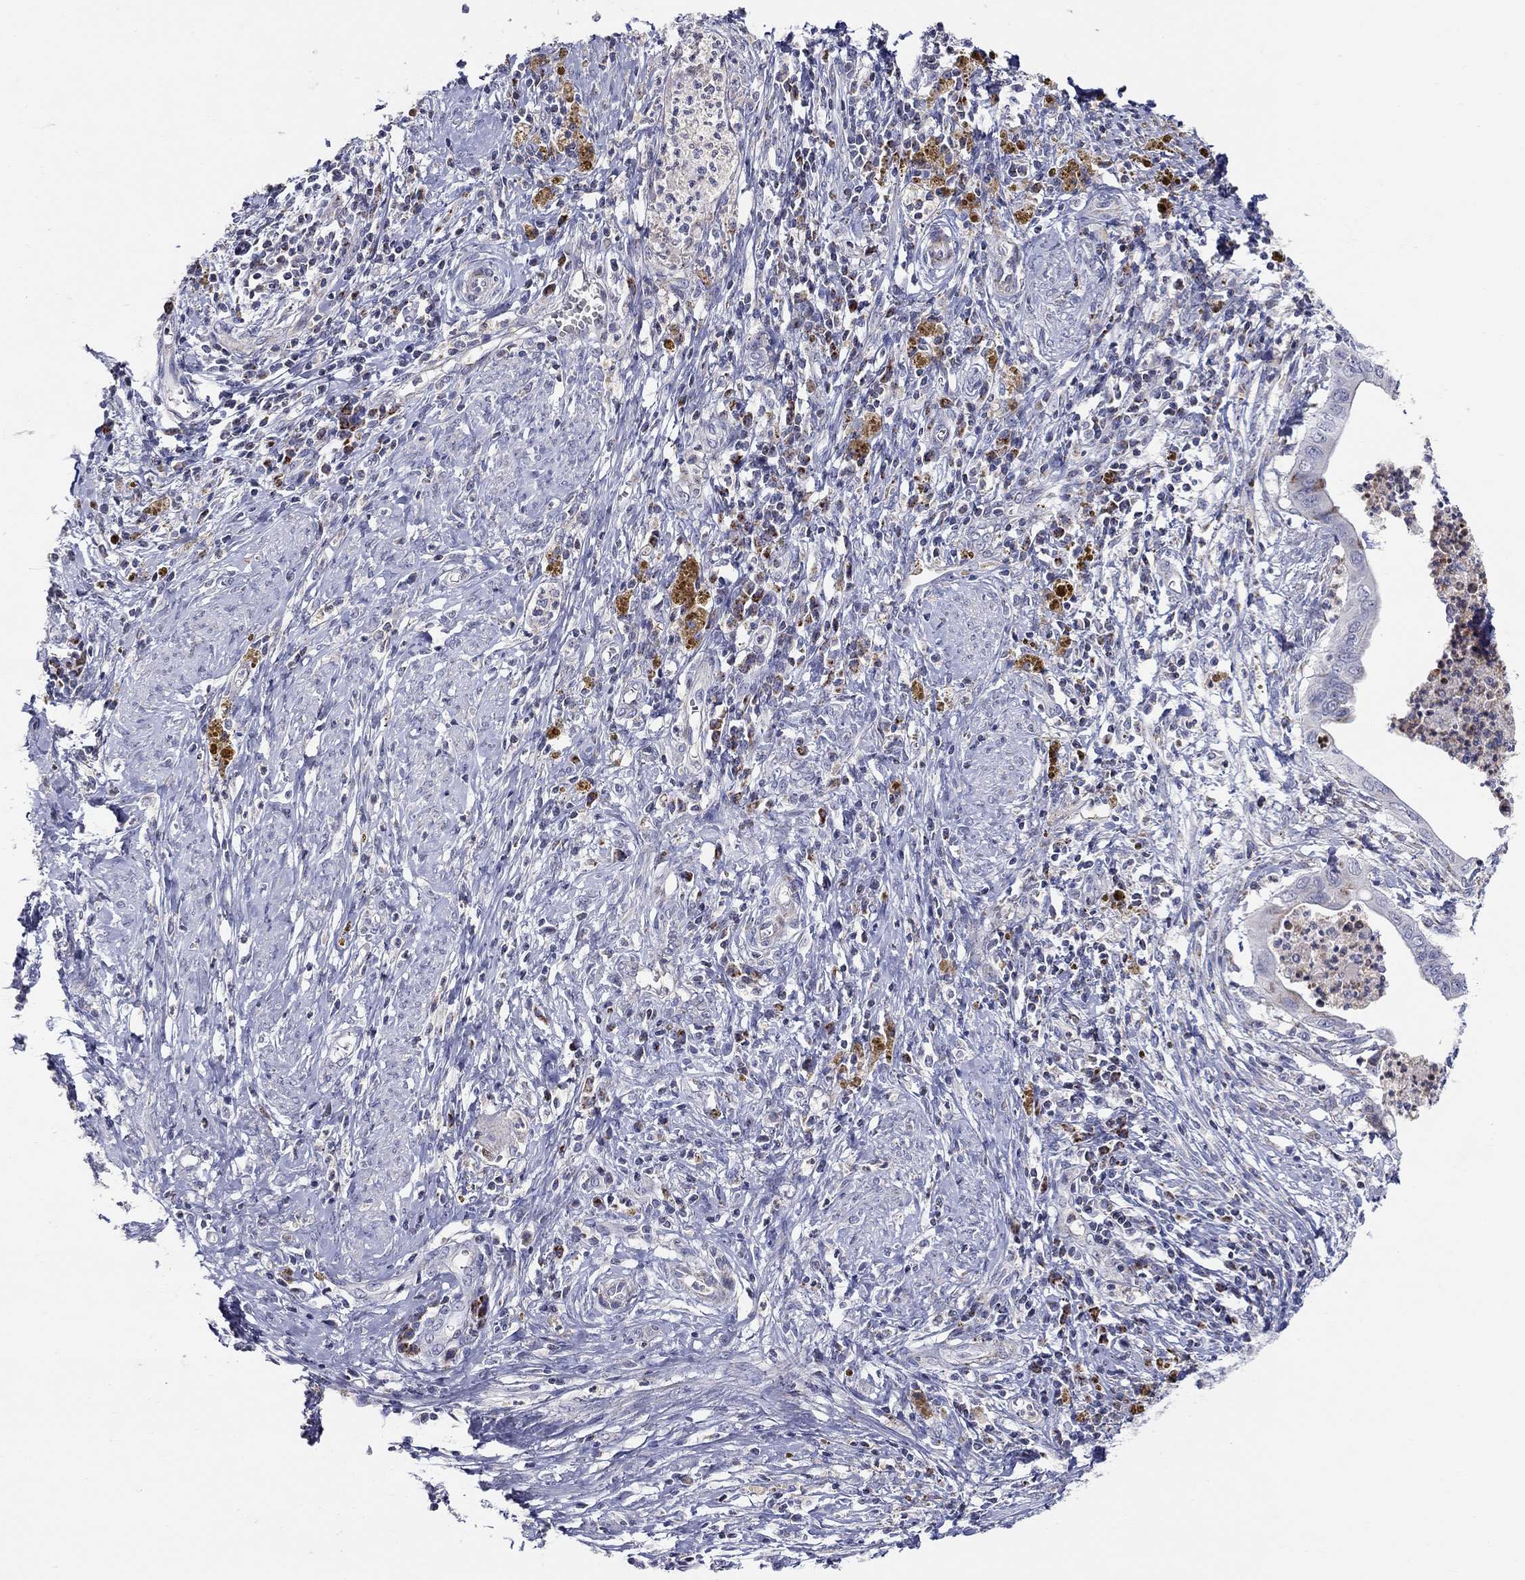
{"staining": {"intensity": "strong", "quantity": "<25%", "location": "cytoplasmic/membranous"}, "tissue": "cervical cancer", "cell_type": "Tumor cells", "image_type": "cancer", "snomed": [{"axis": "morphology", "description": "Adenocarcinoma, NOS"}, {"axis": "topography", "description": "Cervix"}], "caption": "A brown stain labels strong cytoplasmic/membranous staining of a protein in adenocarcinoma (cervical) tumor cells.", "gene": "HMX2", "patient": {"sex": "female", "age": 42}}